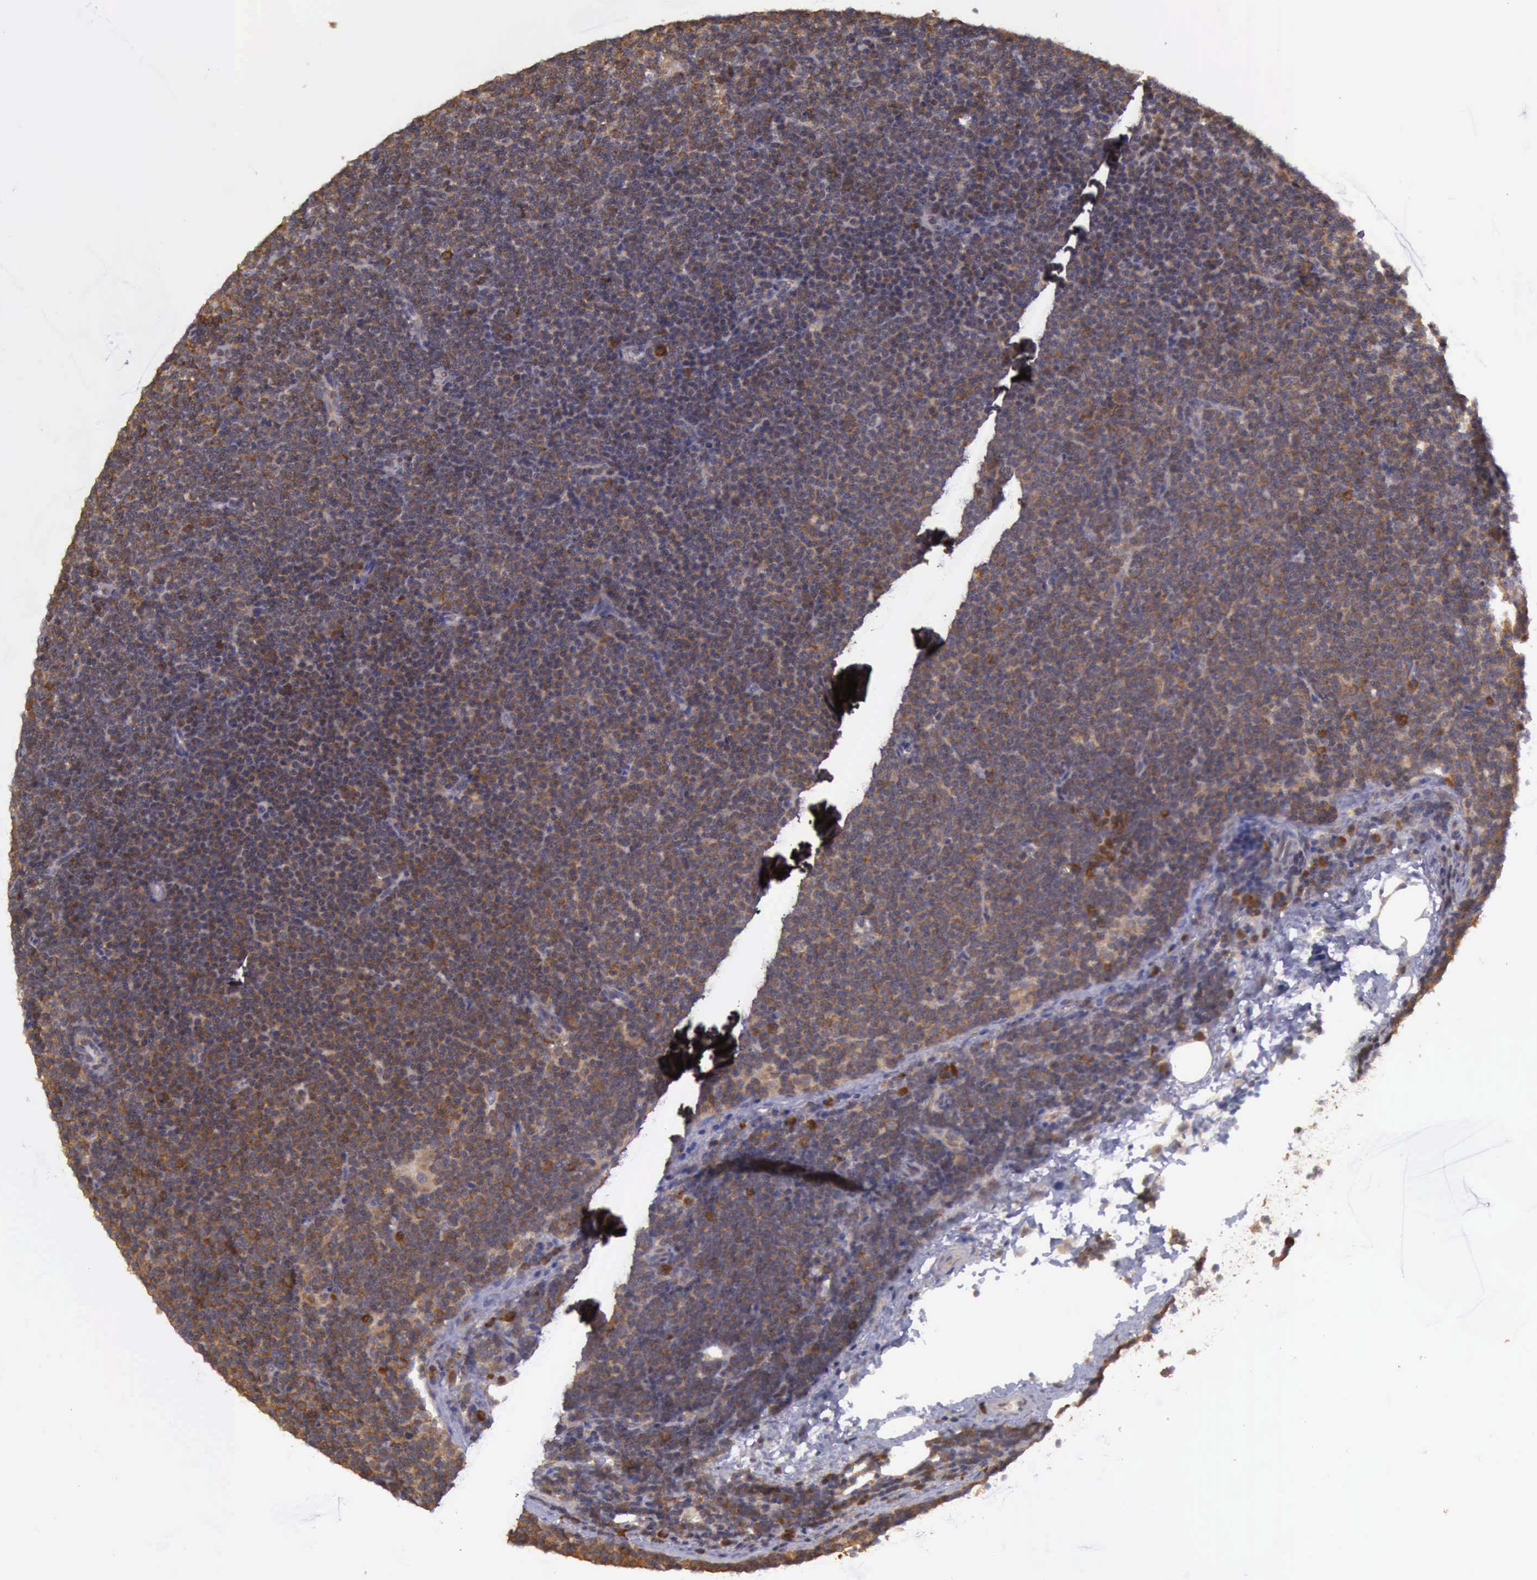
{"staining": {"intensity": "strong", "quantity": ">75%", "location": "cytoplasmic/membranous"}, "tissue": "lymphoma", "cell_type": "Tumor cells", "image_type": "cancer", "snomed": [{"axis": "morphology", "description": "Malignant lymphoma, non-Hodgkin's type, Low grade"}, {"axis": "topography", "description": "Lymph node"}], "caption": "IHC staining of lymphoma, which exhibits high levels of strong cytoplasmic/membranous staining in approximately >75% of tumor cells indicating strong cytoplasmic/membranous protein positivity. The staining was performed using DAB (brown) for protein detection and nuclei were counterstained in hematoxylin (blue).", "gene": "EIF5", "patient": {"sex": "female", "age": 69}}